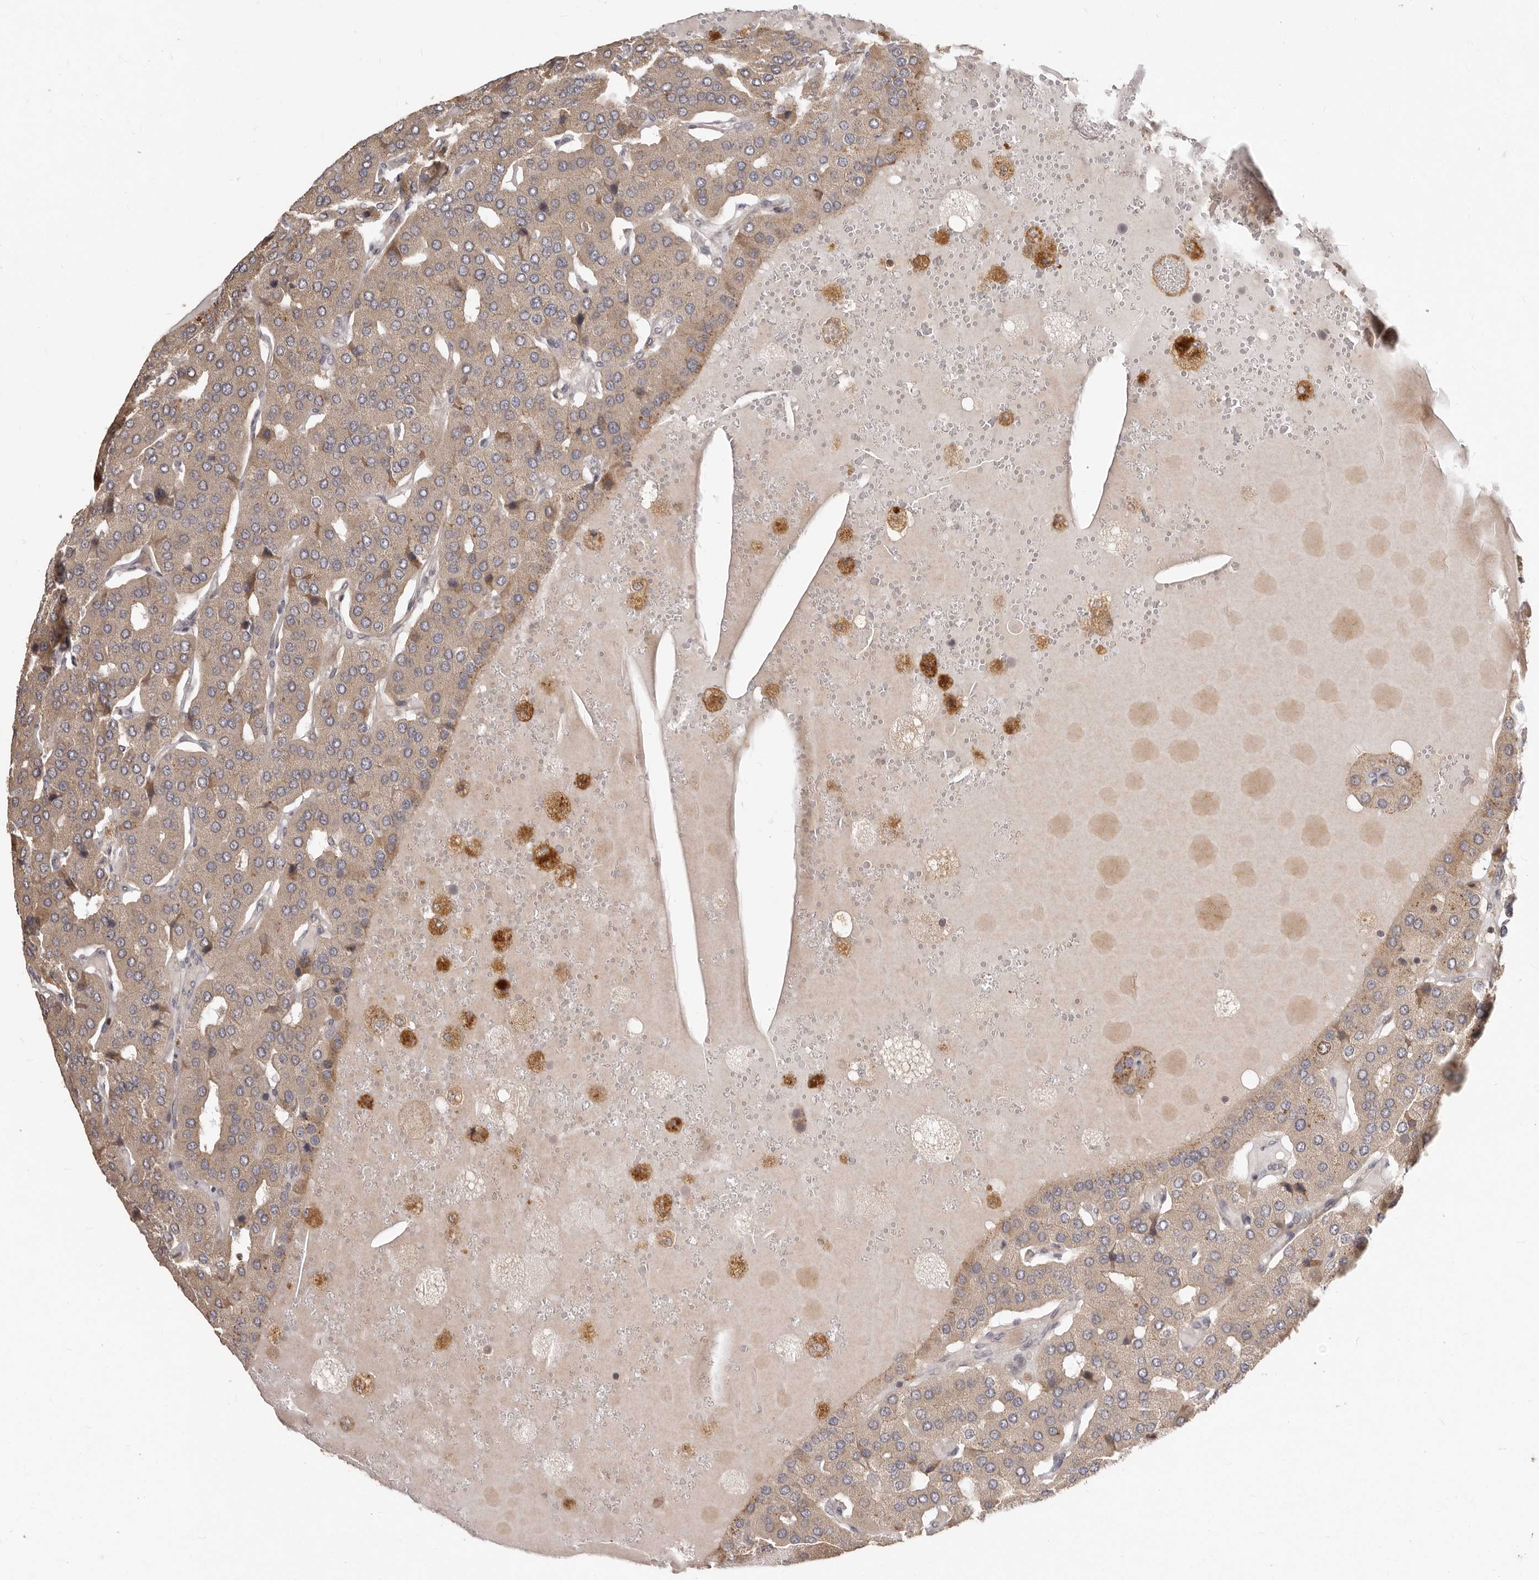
{"staining": {"intensity": "weak", "quantity": ">75%", "location": "cytoplasmic/membranous"}, "tissue": "parathyroid gland", "cell_type": "Glandular cells", "image_type": "normal", "snomed": [{"axis": "morphology", "description": "Normal tissue, NOS"}, {"axis": "morphology", "description": "Adenoma, NOS"}, {"axis": "topography", "description": "Parathyroid gland"}], "caption": "A brown stain highlights weak cytoplasmic/membranous staining of a protein in glandular cells of unremarkable parathyroid gland.", "gene": "RNF187", "patient": {"sex": "female", "age": 86}}